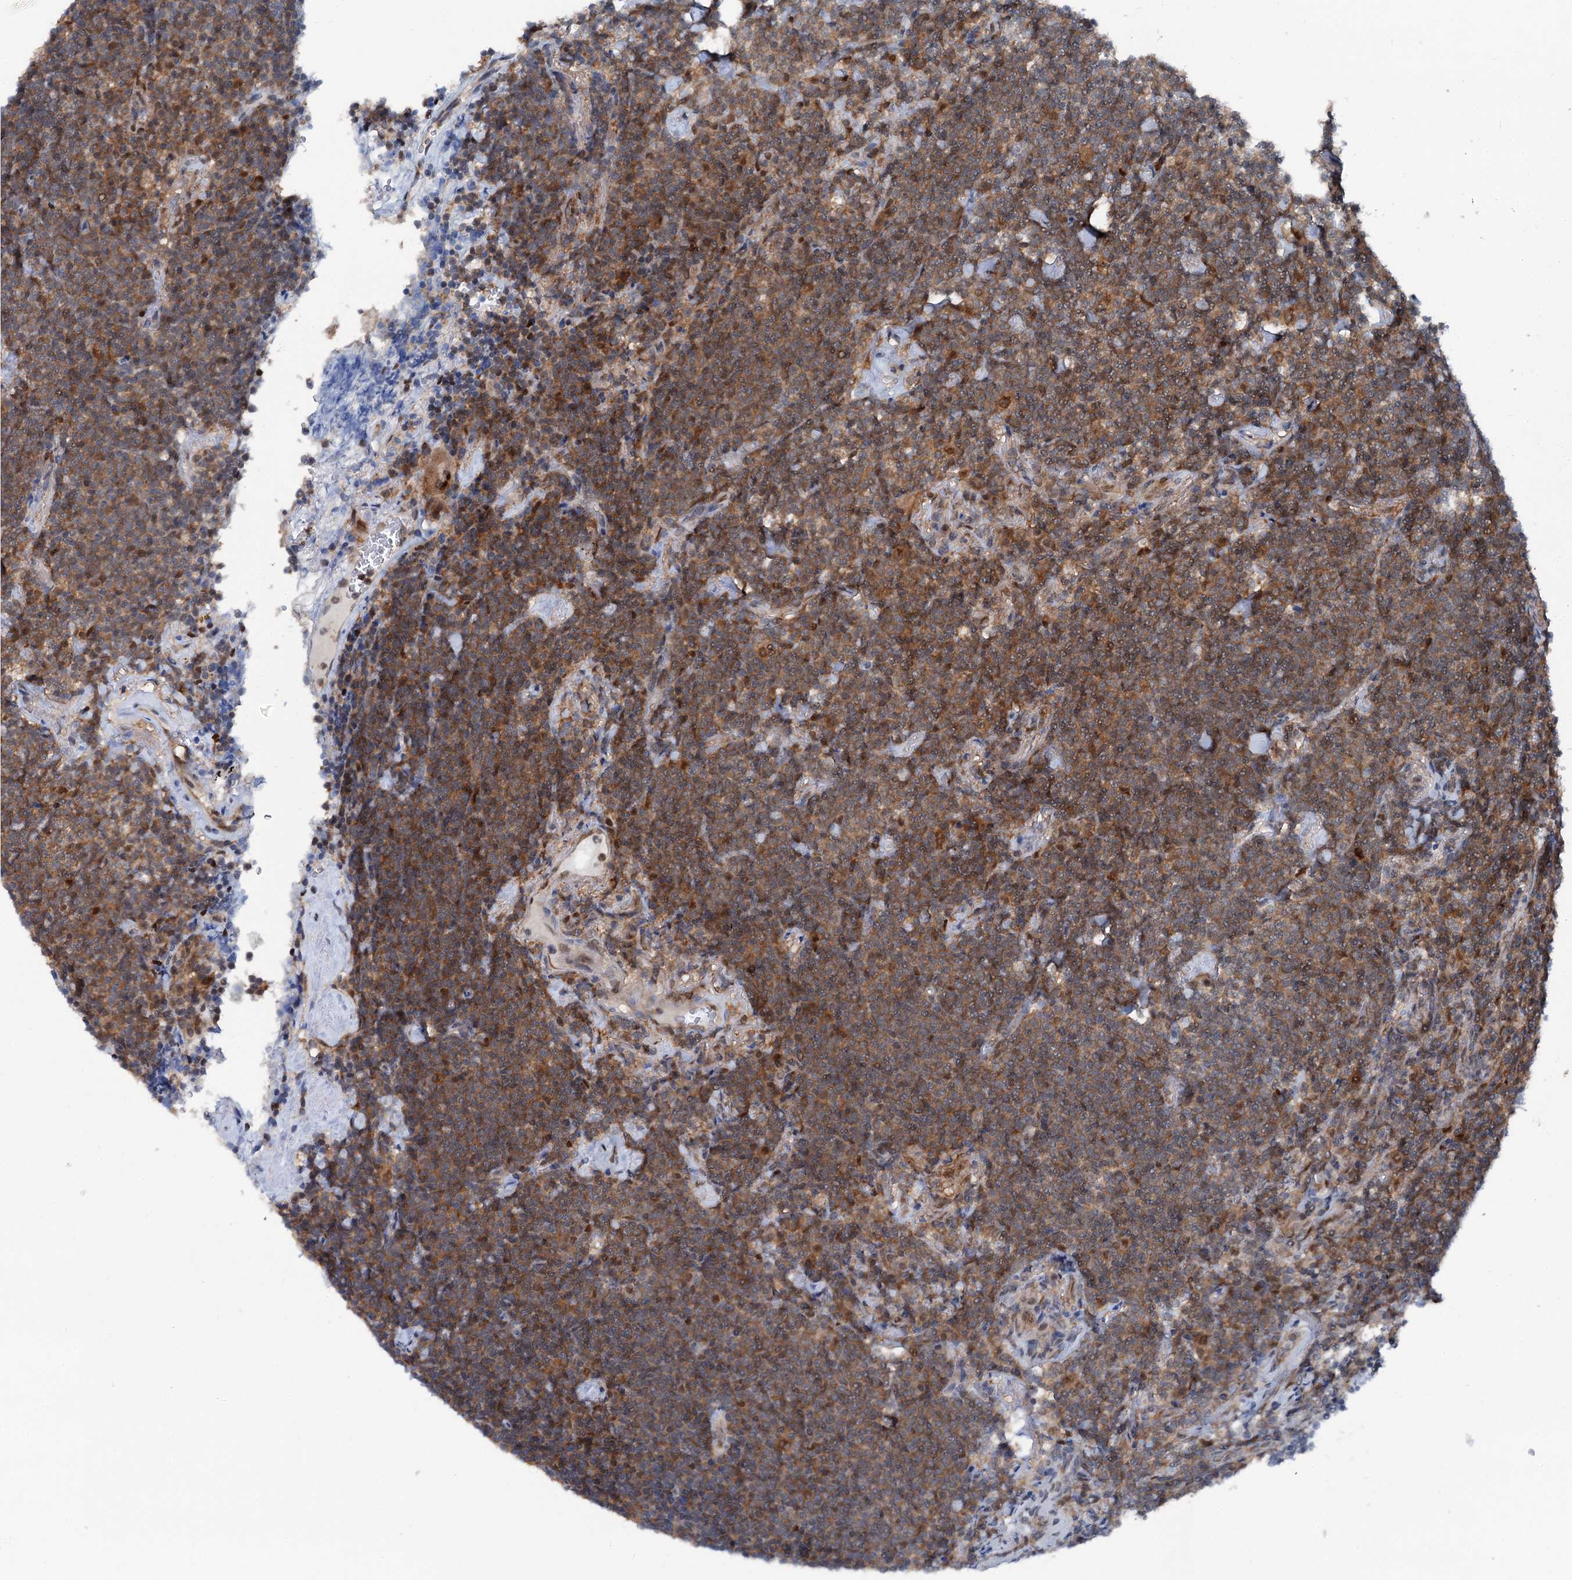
{"staining": {"intensity": "moderate", "quantity": "25%-75%", "location": "cytoplasmic/membranous,nuclear"}, "tissue": "lymphoma", "cell_type": "Tumor cells", "image_type": "cancer", "snomed": [{"axis": "morphology", "description": "Malignant lymphoma, non-Hodgkin's type, Low grade"}, {"axis": "topography", "description": "Lung"}], "caption": "This is a micrograph of IHC staining of lymphoma, which shows moderate positivity in the cytoplasmic/membranous and nuclear of tumor cells.", "gene": "PSMD13", "patient": {"sex": "female", "age": 71}}